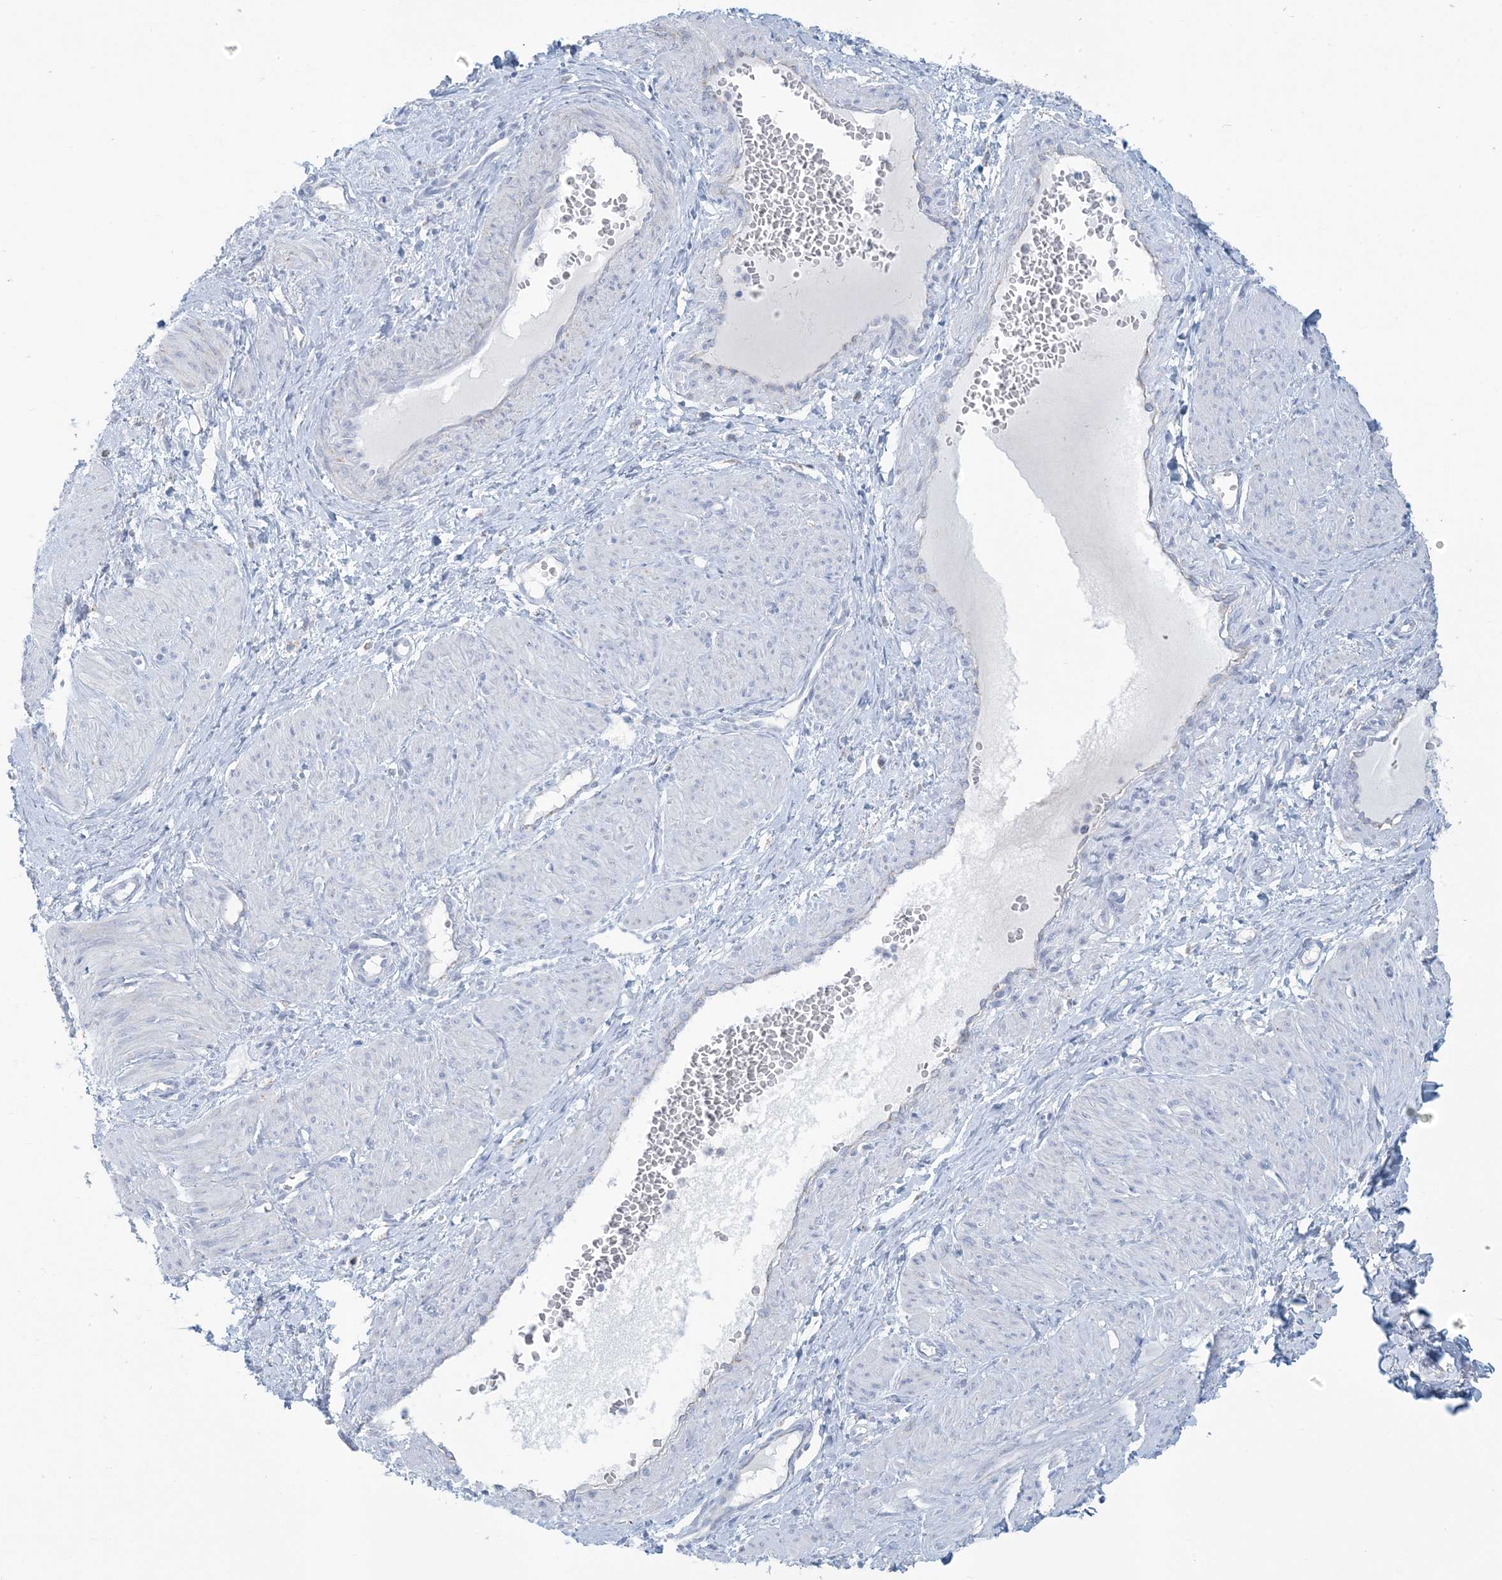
{"staining": {"intensity": "negative", "quantity": "none", "location": "none"}, "tissue": "smooth muscle", "cell_type": "Smooth muscle cells", "image_type": "normal", "snomed": [{"axis": "morphology", "description": "Normal tissue, NOS"}, {"axis": "topography", "description": "Endometrium"}], "caption": "High magnification brightfield microscopy of benign smooth muscle stained with DAB (3,3'-diaminobenzidine) (brown) and counterstained with hematoxylin (blue): smooth muscle cells show no significant staining.", "gene": "ZDHHC4", "patient": {"sex": "female", "age": 33}}